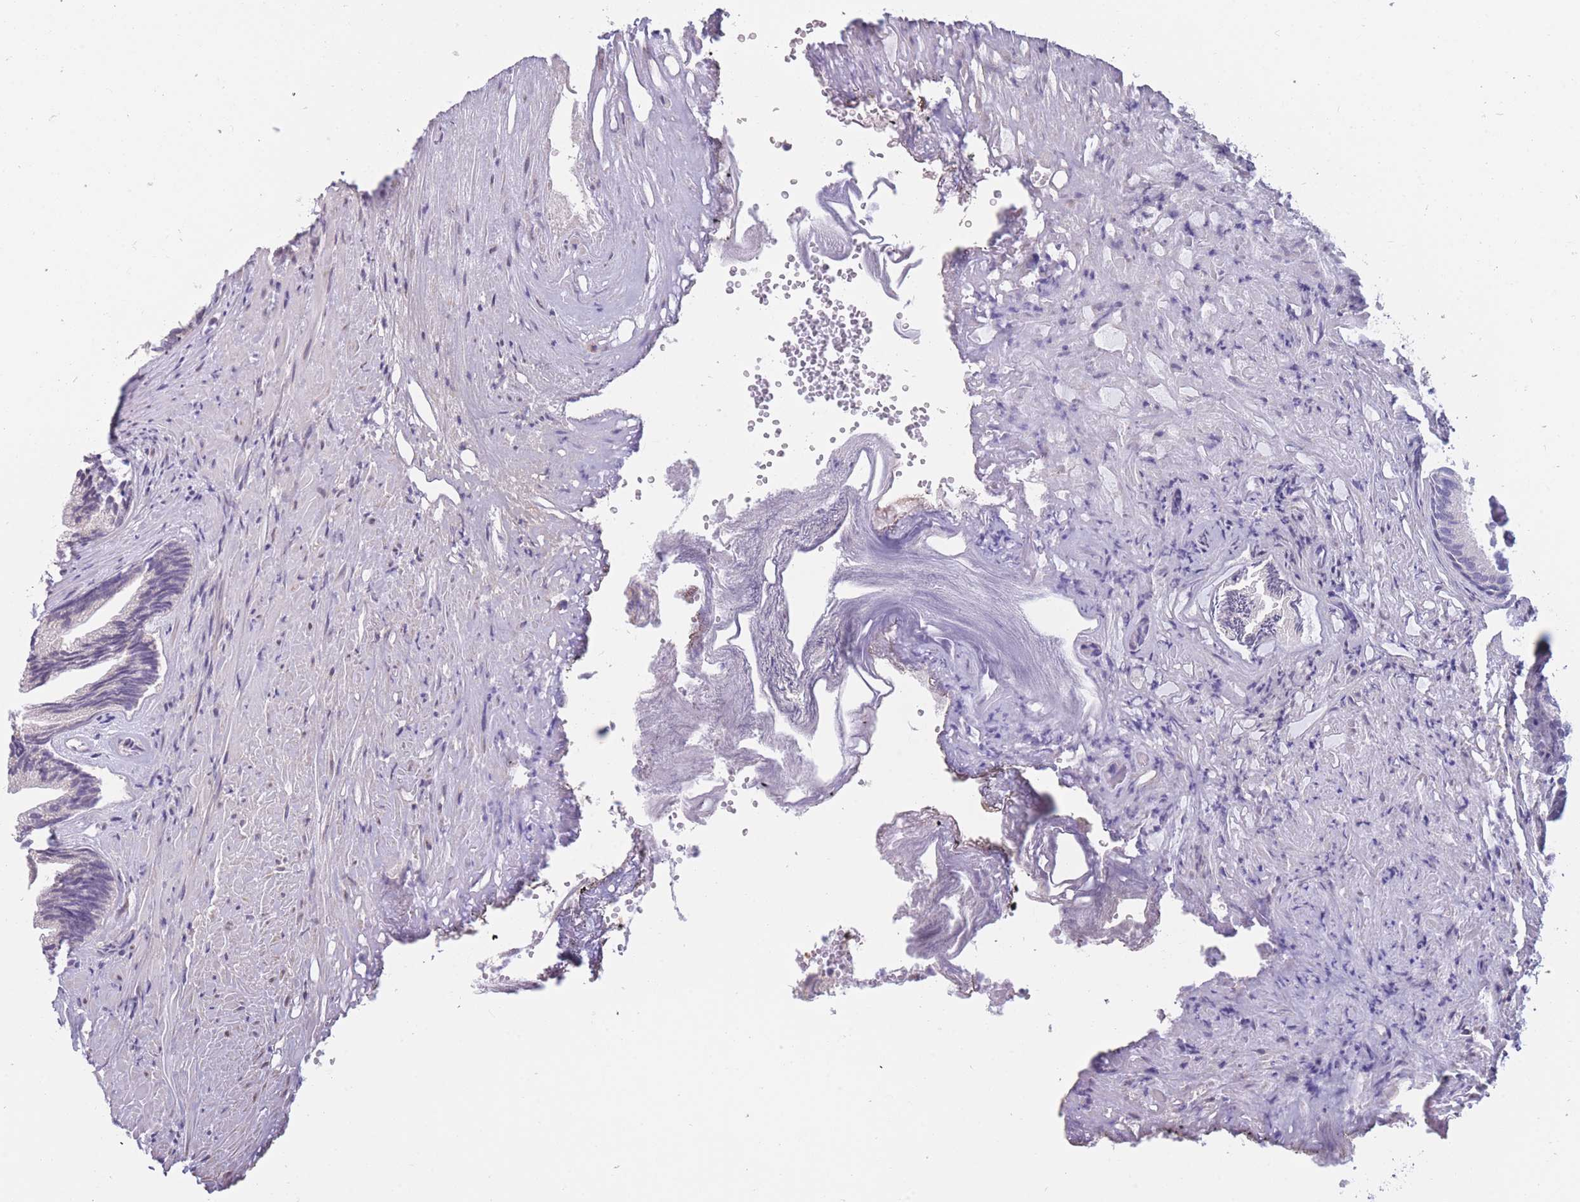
{"staining": {"intensity": "negative", "quantity": "none", "location": "none"}, "tissue": "prostate", "cell_type": "Glandular cells", "image_type": "normal", "snomed": [{"axis": "morphology", "description": "Normal tissue, NOS"}, {"axis": "topography", "description": "Prostate"}], "caption": "Normal prostate was stained to show a protein in brown. There is no significant positivity in glandular cells.", "gene": "COL27A1", "patient": {"sex": "male", "age": 76}}